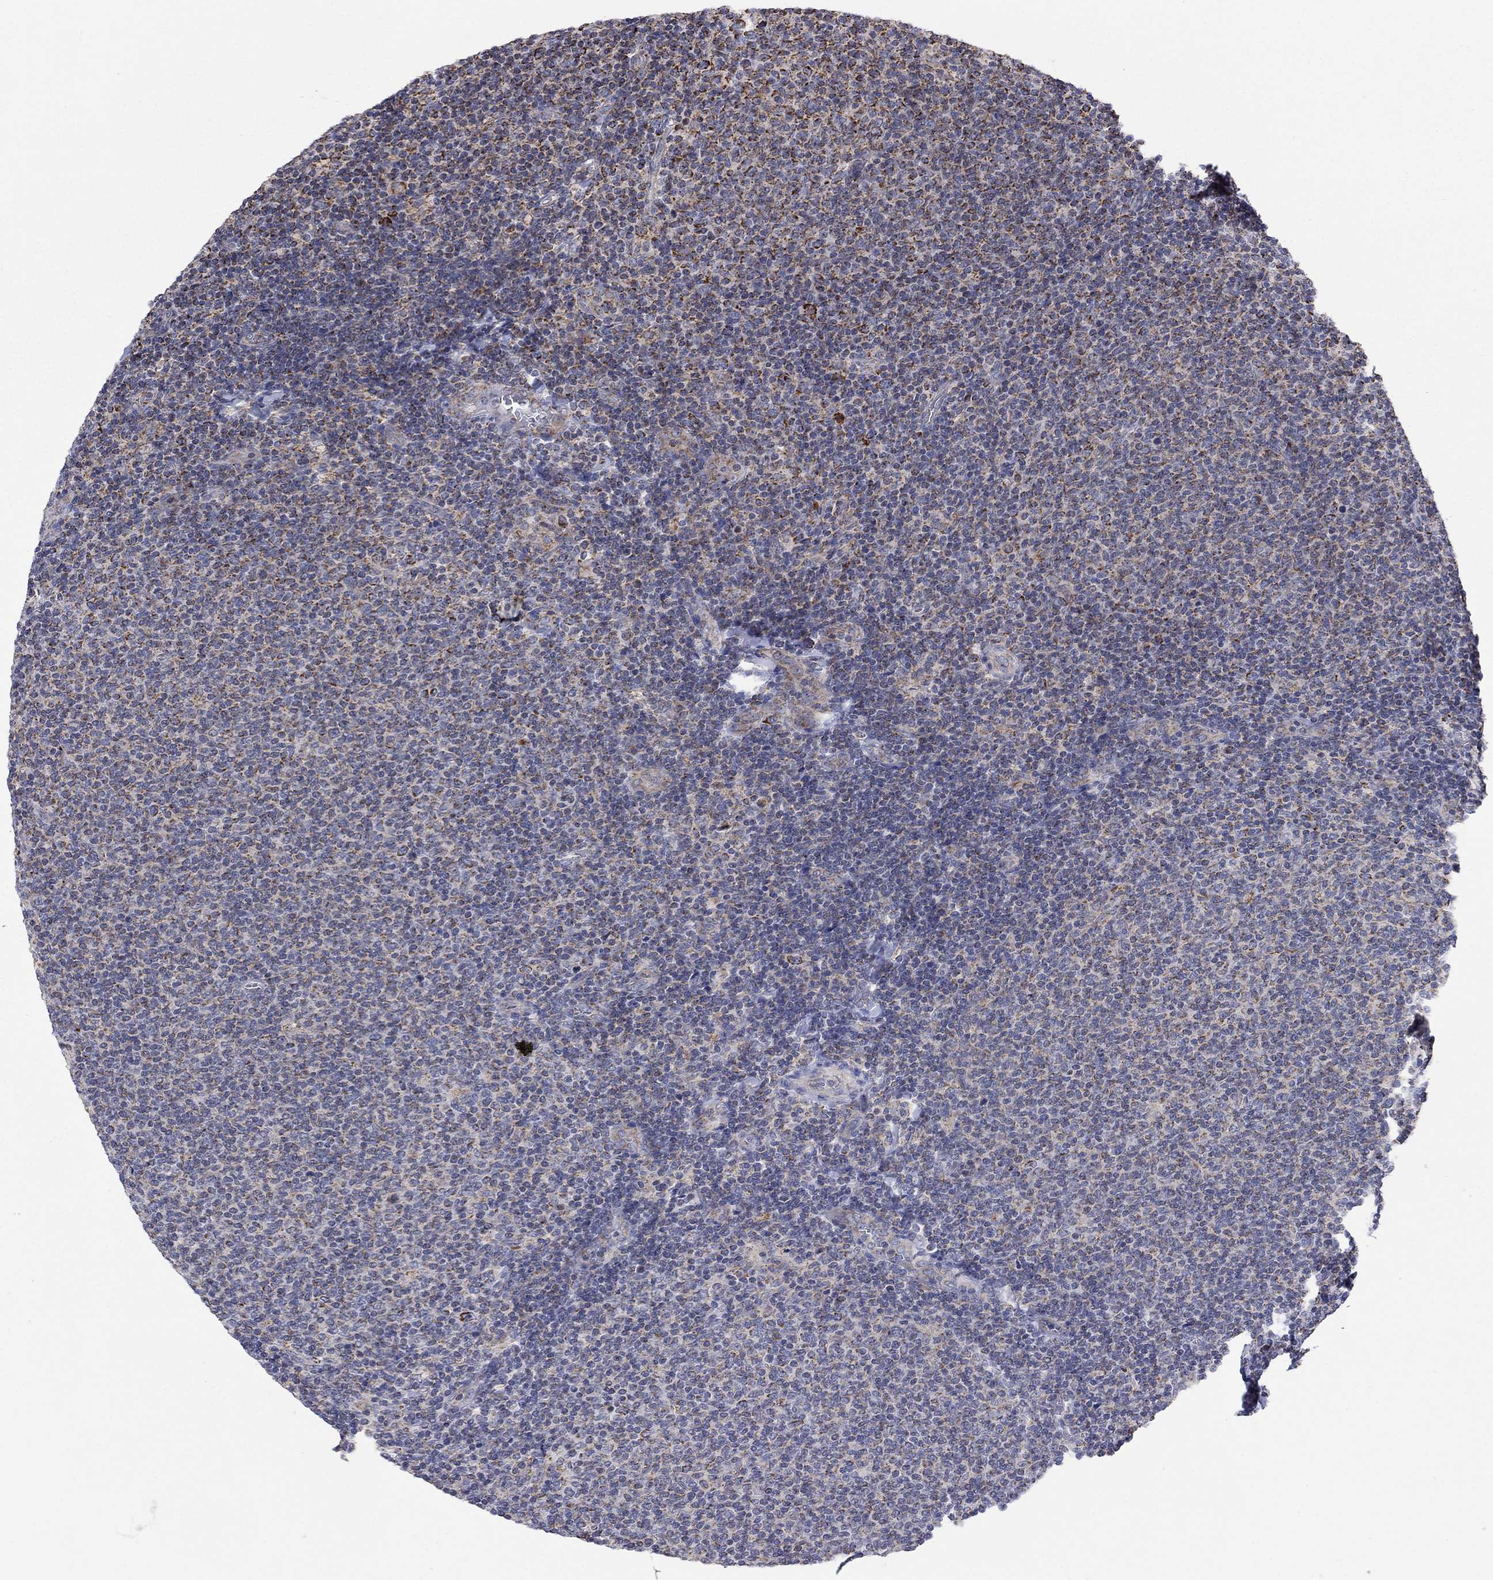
{"staining": {"intensity": "moderate", "quantity": "<25%", "location": "cytoplasmic/membranous"}, "tissue": "lymphoma", "cell_type": "Tumor cells", "image_type": "cancer", "snomed": [{"axis": "morphology", "description": "Malignant lymphoma, non-Hodgkin's type, Low grade"}, {"axis": "topography", "description": "Lymph node"}], "caption": "DAB (3,3'-diaminobenzidine) immunohistochemical staining of lymphoma shows moderate cytoplasmic/membranous protein staining in approximately <25% of tumor cells.", "gene": "HPS5", "patient": {"sex": "male", "age": 52}}